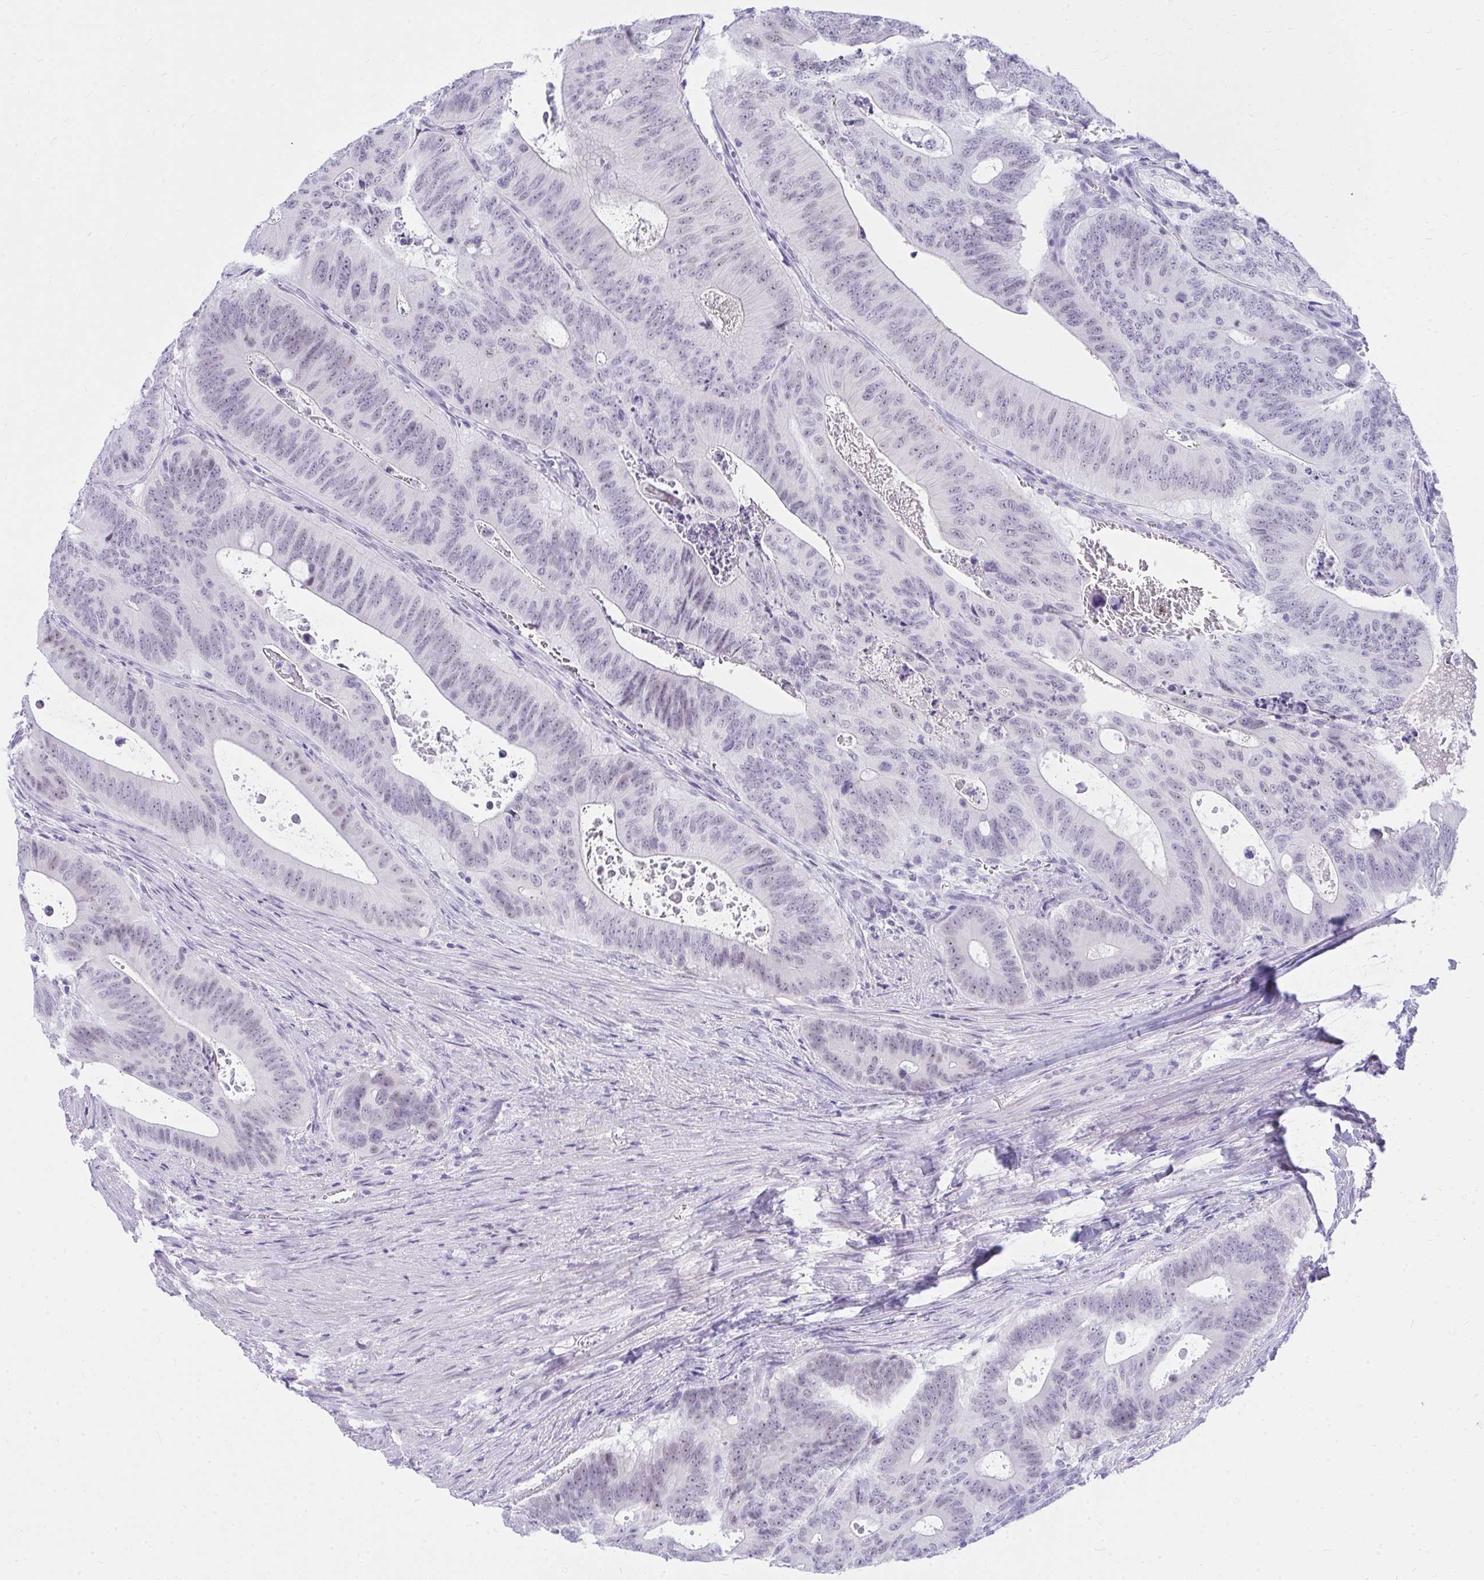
{"staining": {"intensity": "weak", "quantity": "<25%", "location": "nuclear"}, "tissue": "colorectal cancer", "cell_type": "Tumor cells", "image_type": "cancer", "snomed": [{"axis": "morphology", "description": "Adenocarcinoma, NOS"}, {"axis": "topography", "description": "Colon"}], "caption": "Immunohistochemical staining of human adenocarcinoma (colorectal) shows no significant staining in tumor cells.", "gene": "OR5F1", "patient": {"sex": "male", "age": 62}}